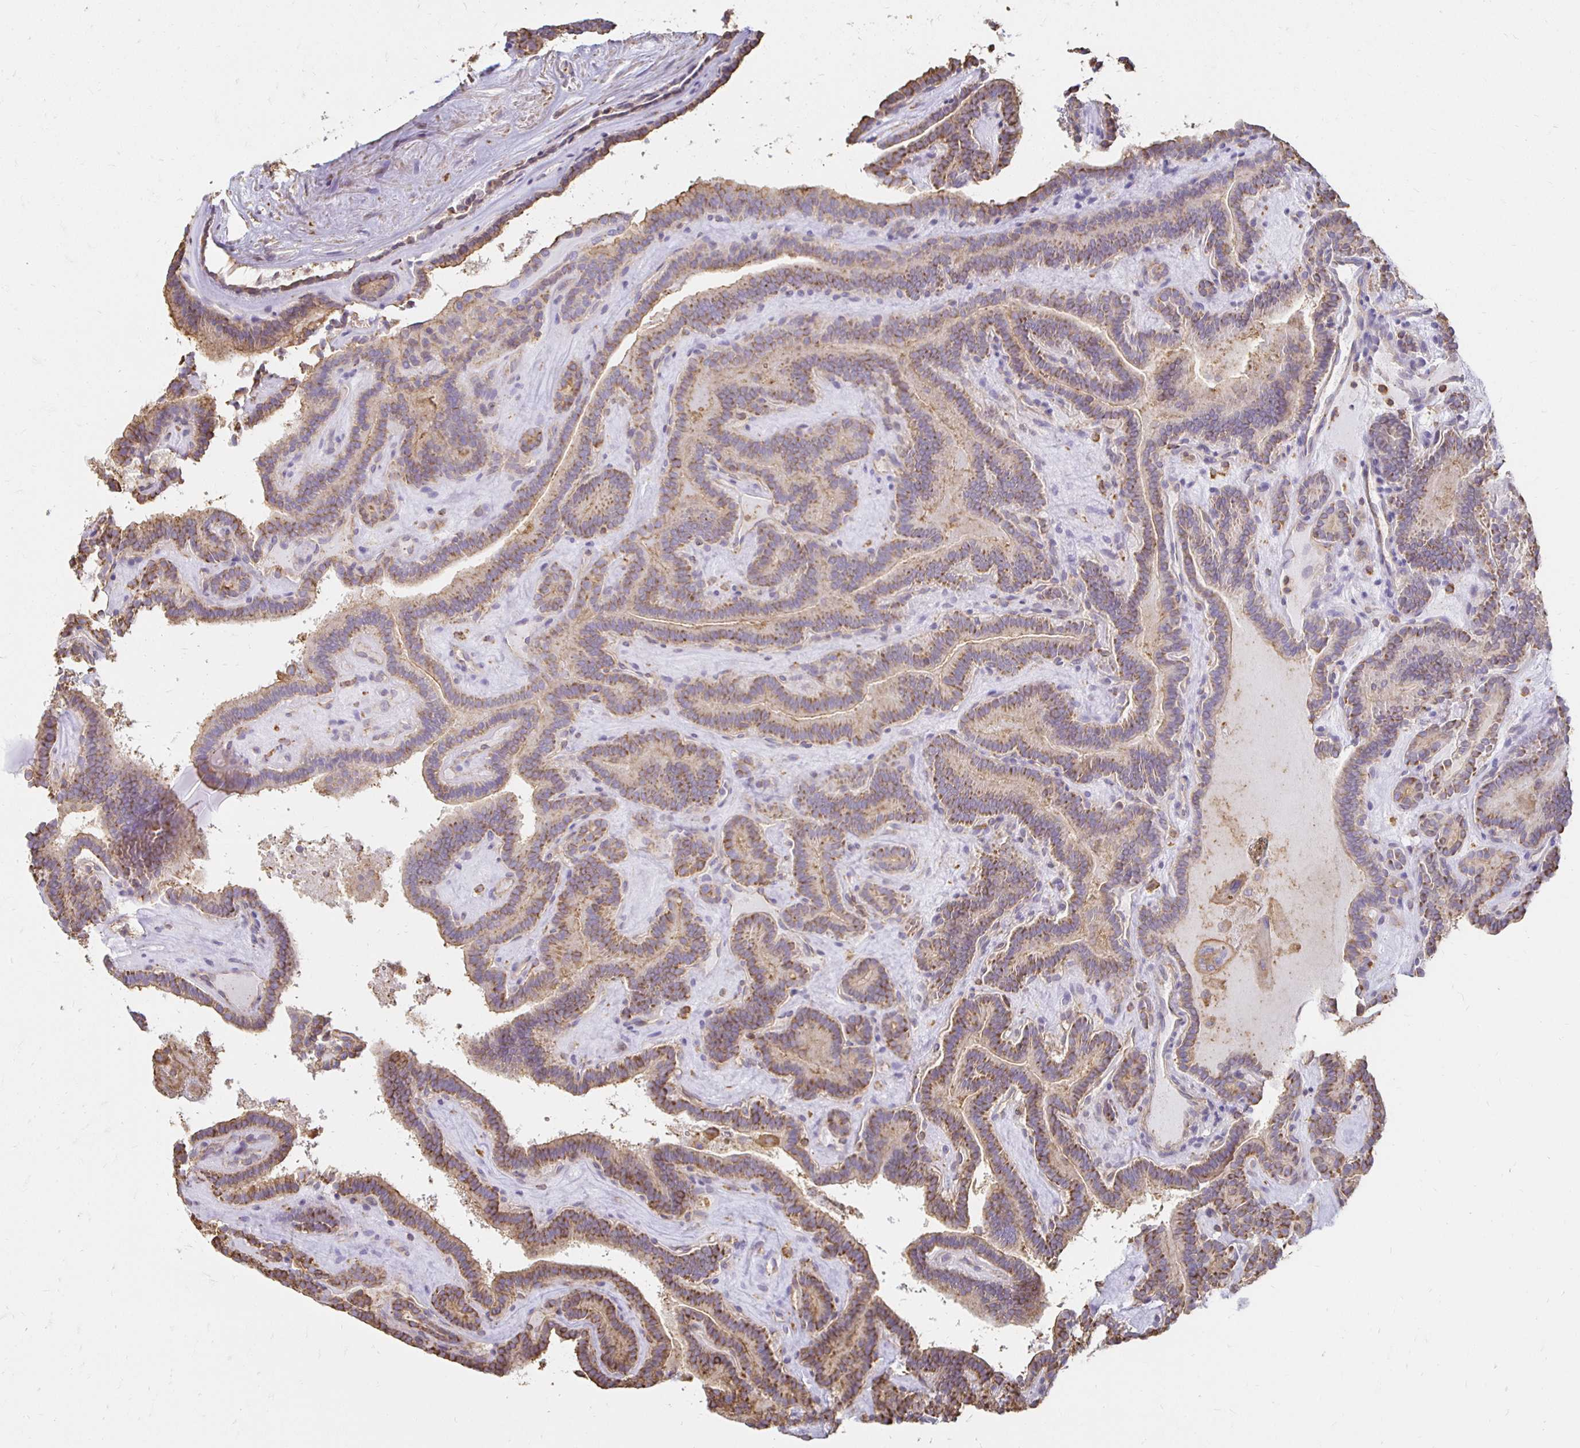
{"staining": {"intensity": "moderate", "quantity": "25%-75%", "location": "cytoplasmic/membranous"}, "tissue": "thyroid cancer", "cell_type": "Tumor cells", "image_type": "cancer", "snomed": [{"axis": "morphology", "description": "Papillary adenocarcinoma, NOS"}, {"axis": "topography", "description": "Thyroid gland"}], "caption": "A medium amount of moderate cytoplasmic/membranous positivity is present in approximately 25%-75% of tumor cells in thyroid cancer (papillary adenocarcinoma) tissue.", "gene": "TAS1R3", "patient": {"sex": "female", "age": 21}}